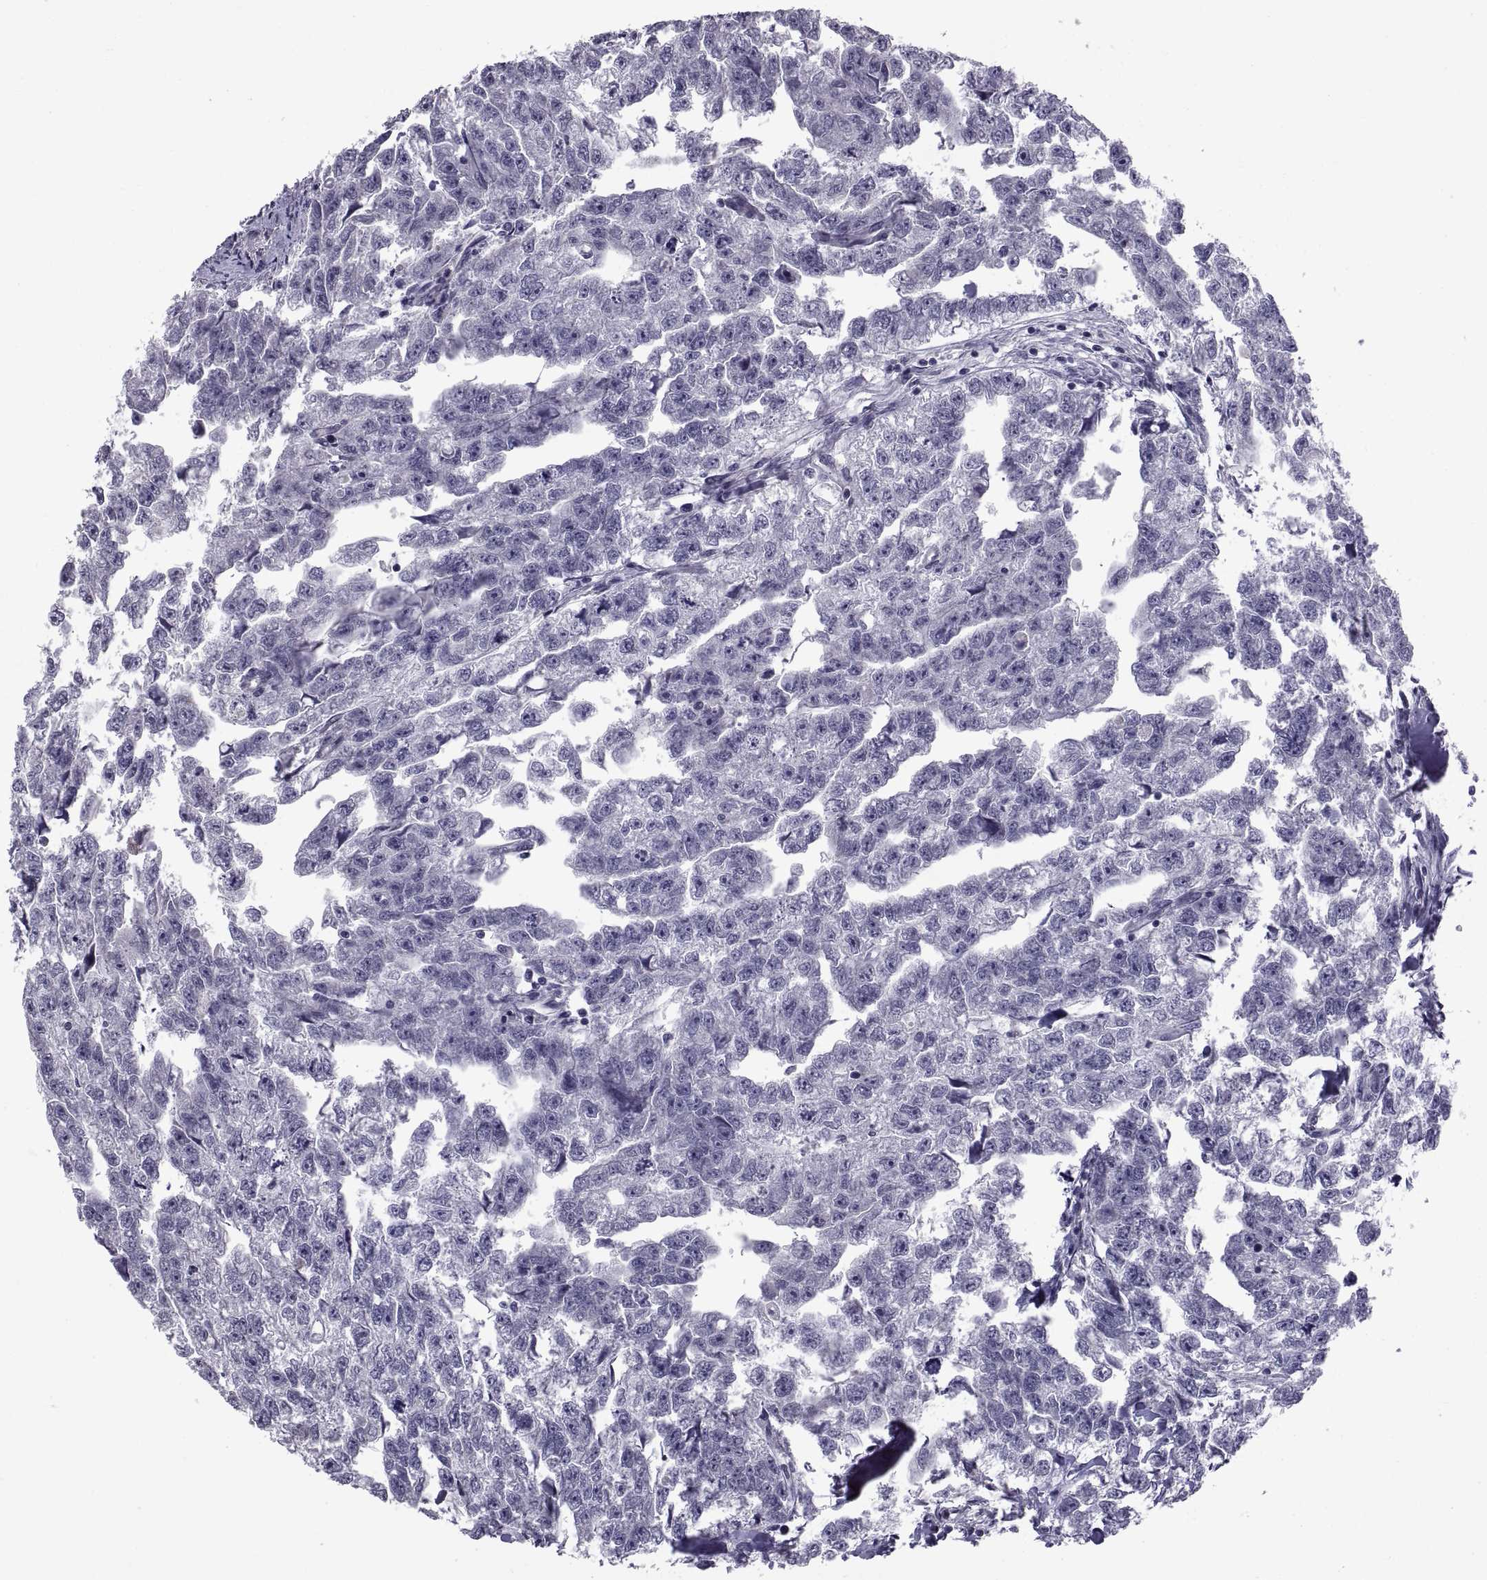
{"staining": {"intensity": "negative", "quantity": "none", "location": "none"}, "tissue": "testis cancer", "cell_type": "Tumor cells", "image_type": "cancer", "snomed": [{"axis": "morphology", "description": "Carcinoma, Embryonal, NOS"}, {"axis": "morphology", "description": "Teratoma, malignant, NOS"}, {"axis": "topography", "description": "Testis"}], "caption": "IHC of testis cancer demonstrates no positivity in tumor cells.", "gene": "NPTX2", "patient": {"sex": "male", "age": 44}}